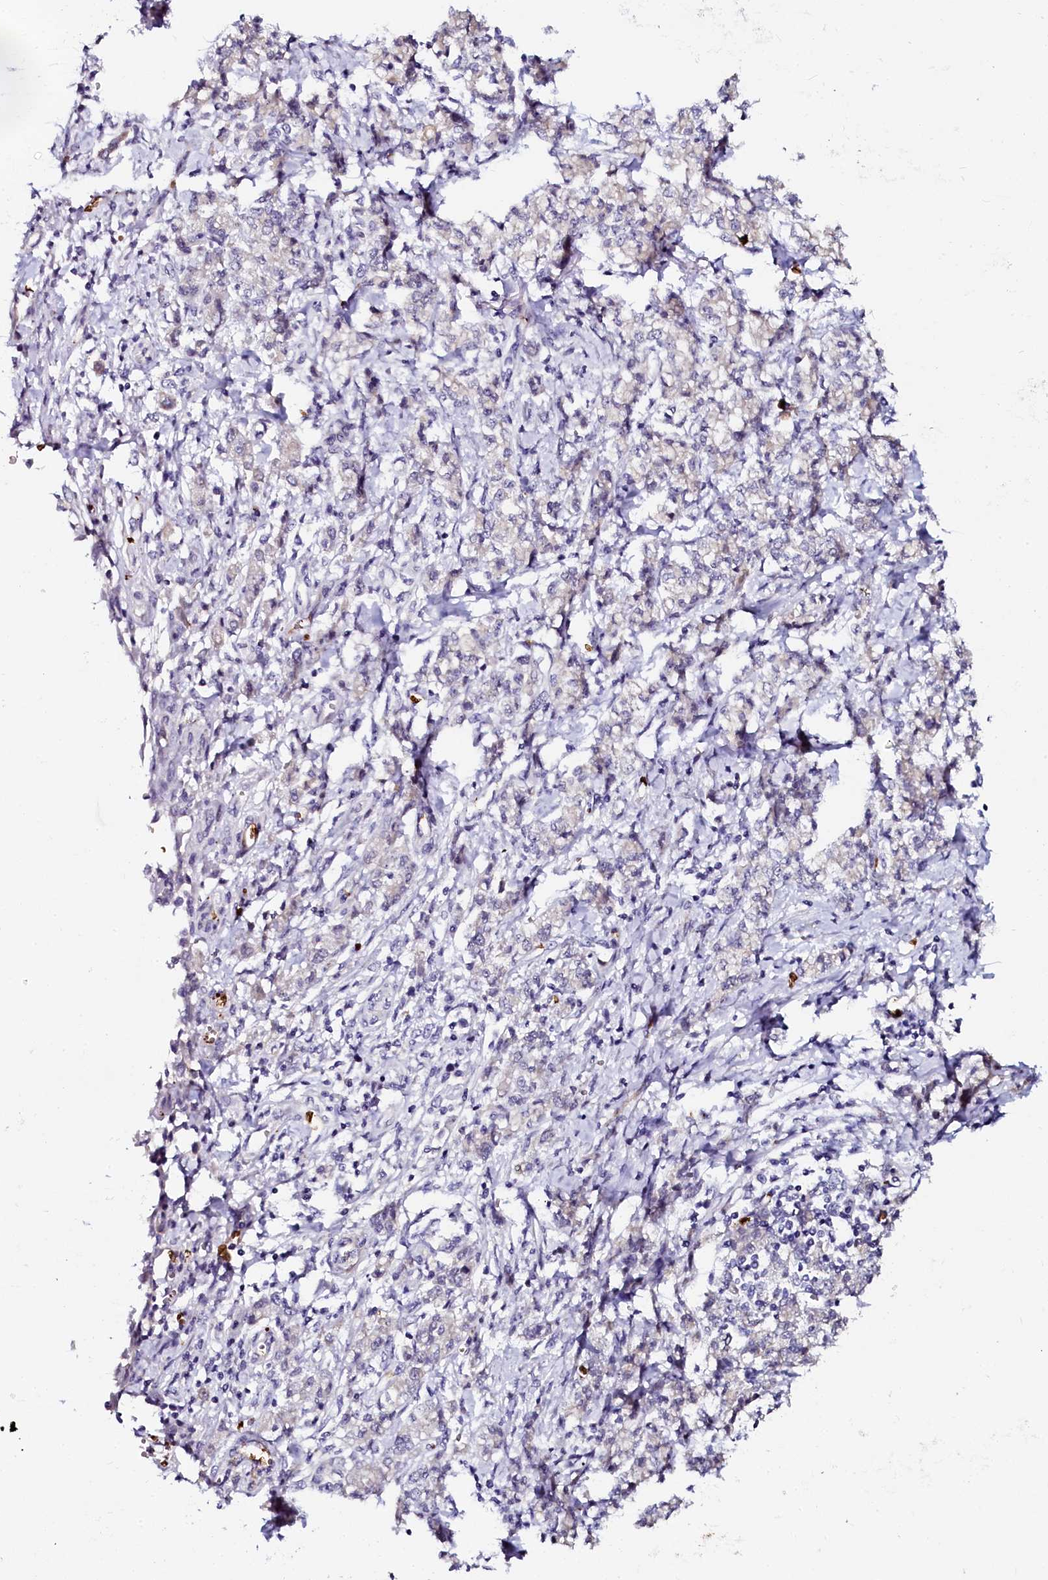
{"staining": {"intensity": "negative", "quantity": "none", "location": "none"}, "tissue": "stomach cancer", "cell_type": "Tumor cells", "image_type": "cancer", "snomed": [{"axis": "morphology", "description": "Adenocarcinoma, NOS"}, {"axis": "topography", "description": "Stomach"}], "caption": "Tumor cells are negative for brown protein staining in adenocarcinoma (stomach).", "gene": "CTDSPL2", "patient": {"sex": "female", "age": 76}}